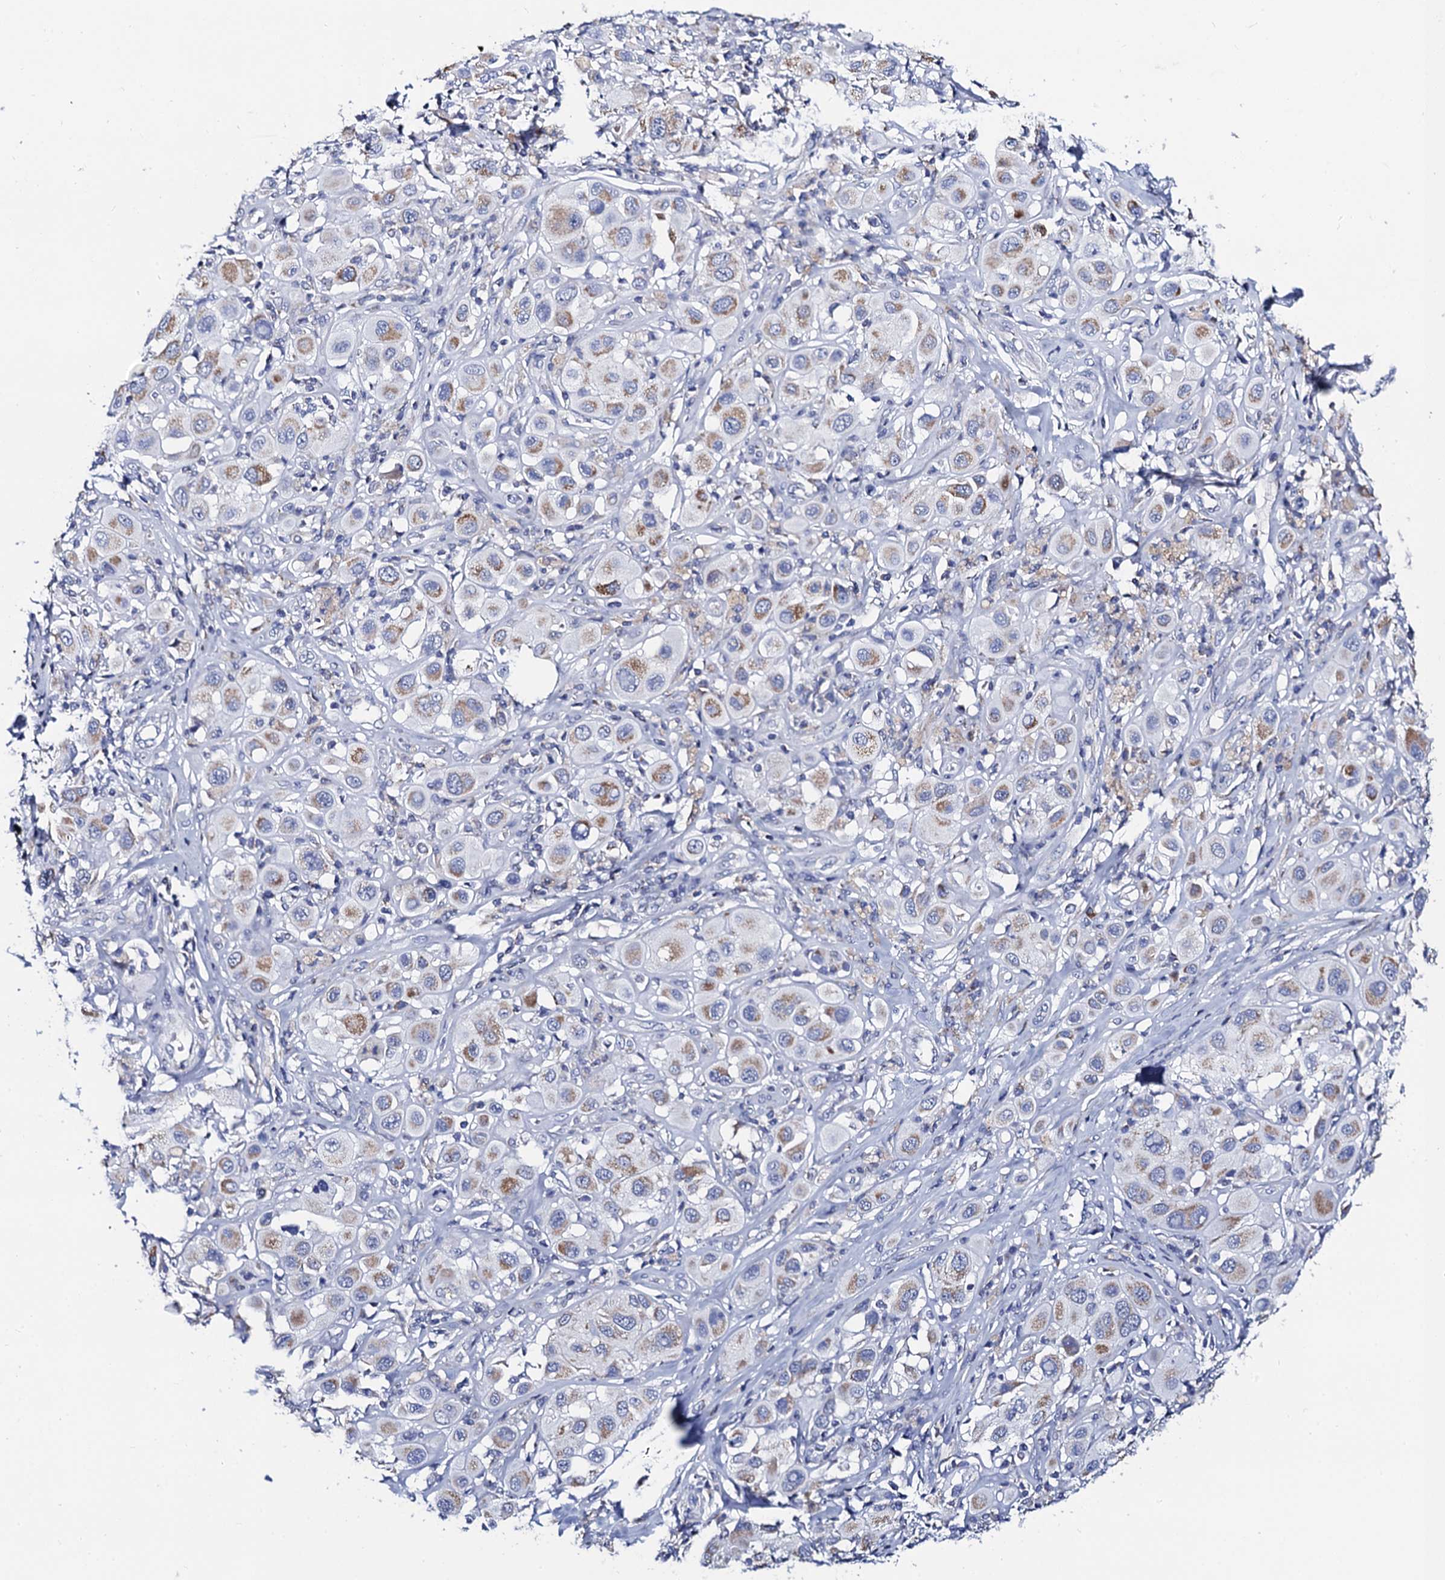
{"staining": {"intensity": "weak", "quantity": "25%-75%", "location": "cytoplasmic/membranous"}, "tissue": "melanoma", "cell_type": "Tumor cells", "image_type": "cancer", "snomed": [{"axis": "morphology", "description": "Malignant melanoma, Metastatic site"}, {"axis": "topography", "description": "Skin"}], "caption": "High-power microscopy captured an immunohistochemistry histopathology image of malignant melanoma (metastatic site), revealing weak cytoplasmic/membranous expression in approximately 25%-75% of tumor cells.", "gene": "ACADSB", "patient": {"sex": "male", "age": 41}}